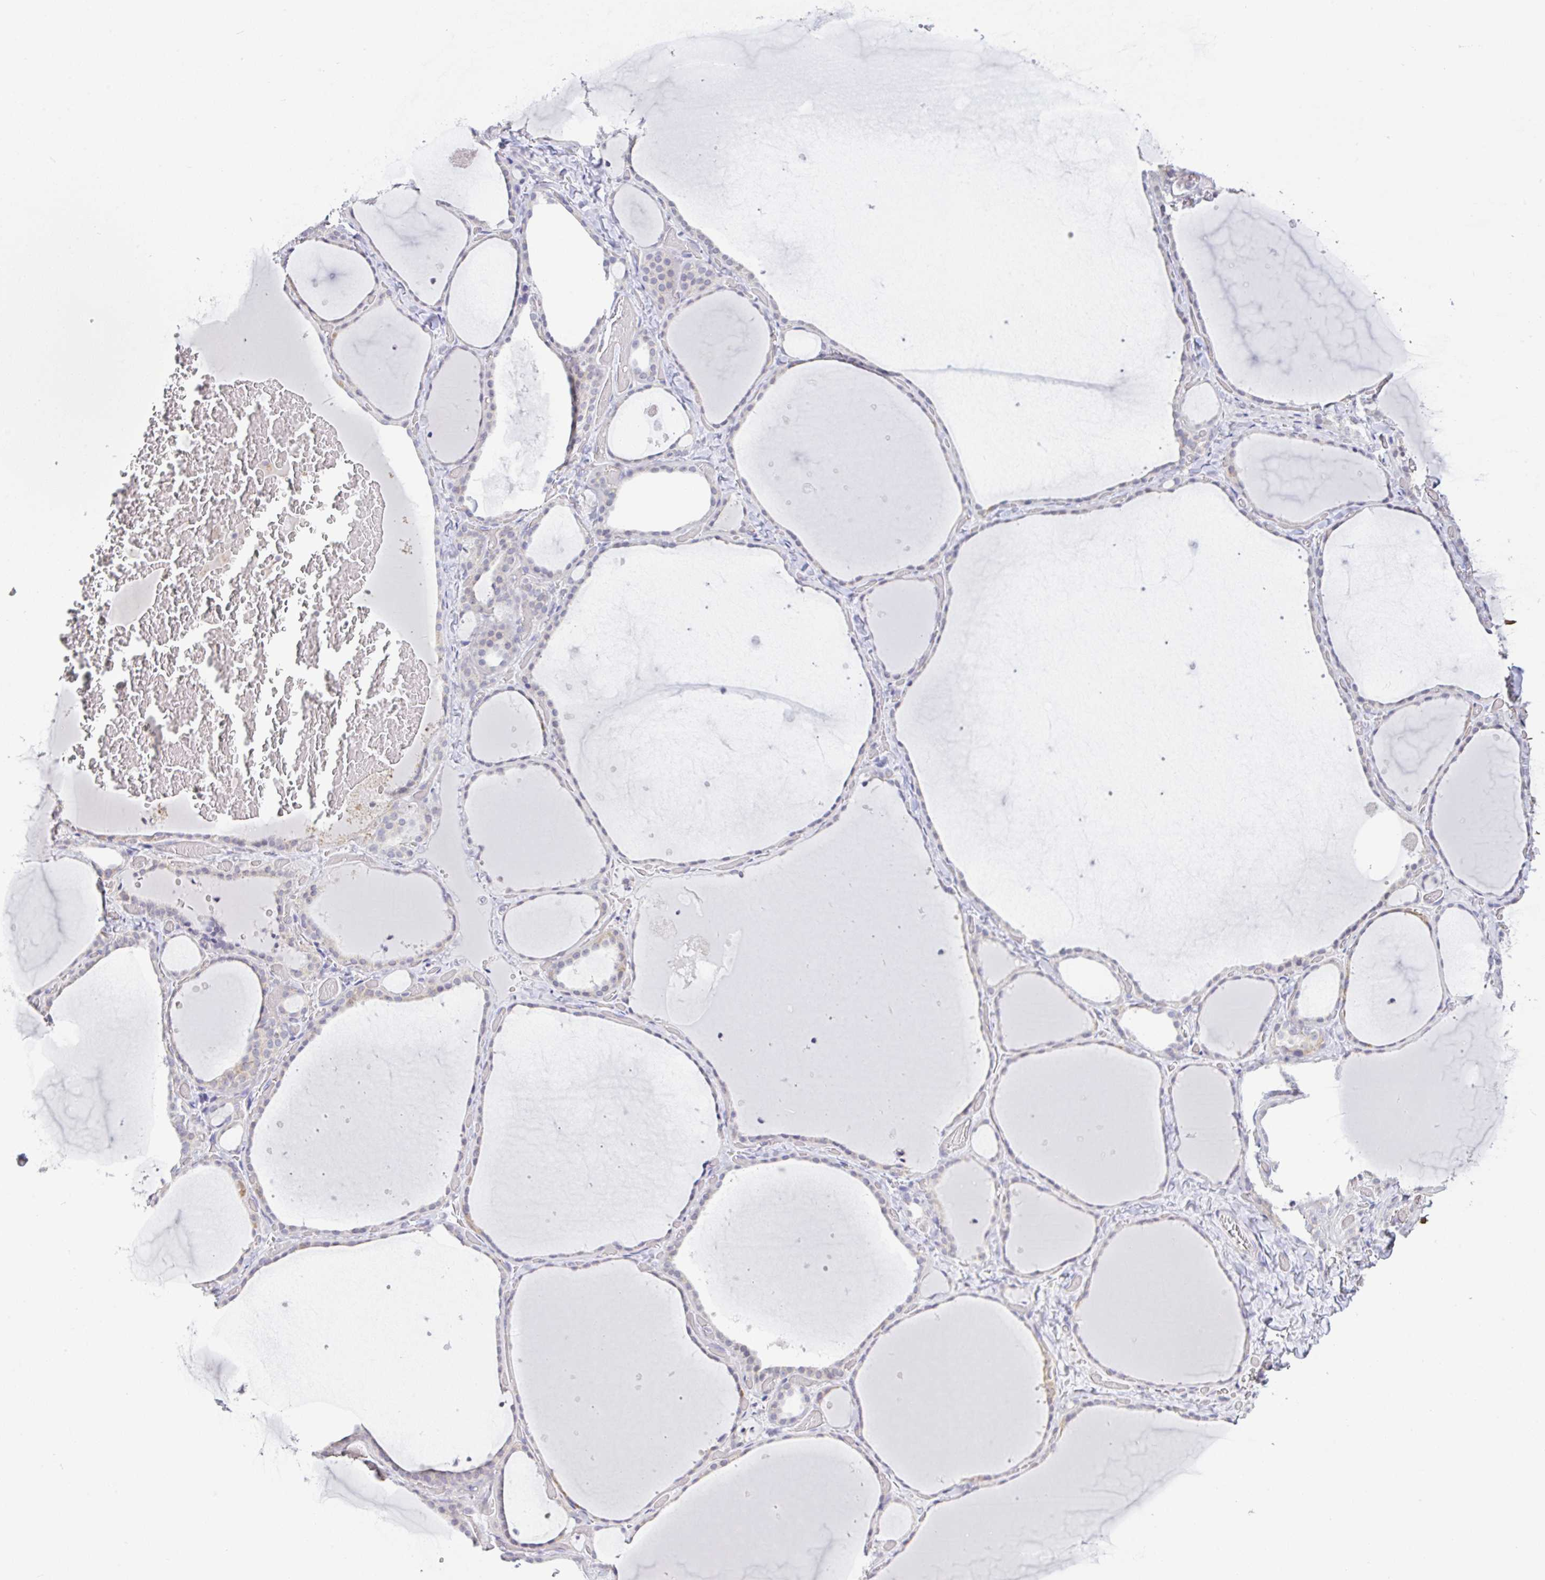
{"staining": {"intensity": "moderate", "quantity": "<25%", "location": "cytoplasmic/membranous"}, "tissue": "thyroid gland", "cell_type": "Glandular cells", "image_type": "normal", "snomed": [{"axis": "morphology", "description": "Normal tissue, NOS"}, {"axis": "topography", "description": "Thyroid gland"}], "caption": "Glandular cells show low levels of moderate cytoplasmic/membranous expression in approximately <25% of cells in unremarkable thyroid gland. (Stains: DAB in brown, nuclei in blue, Microscopy: brightfield microscopy at high magnification).", "gene": "PLCD4", "patient": {"sex": "female", "age": 36}}